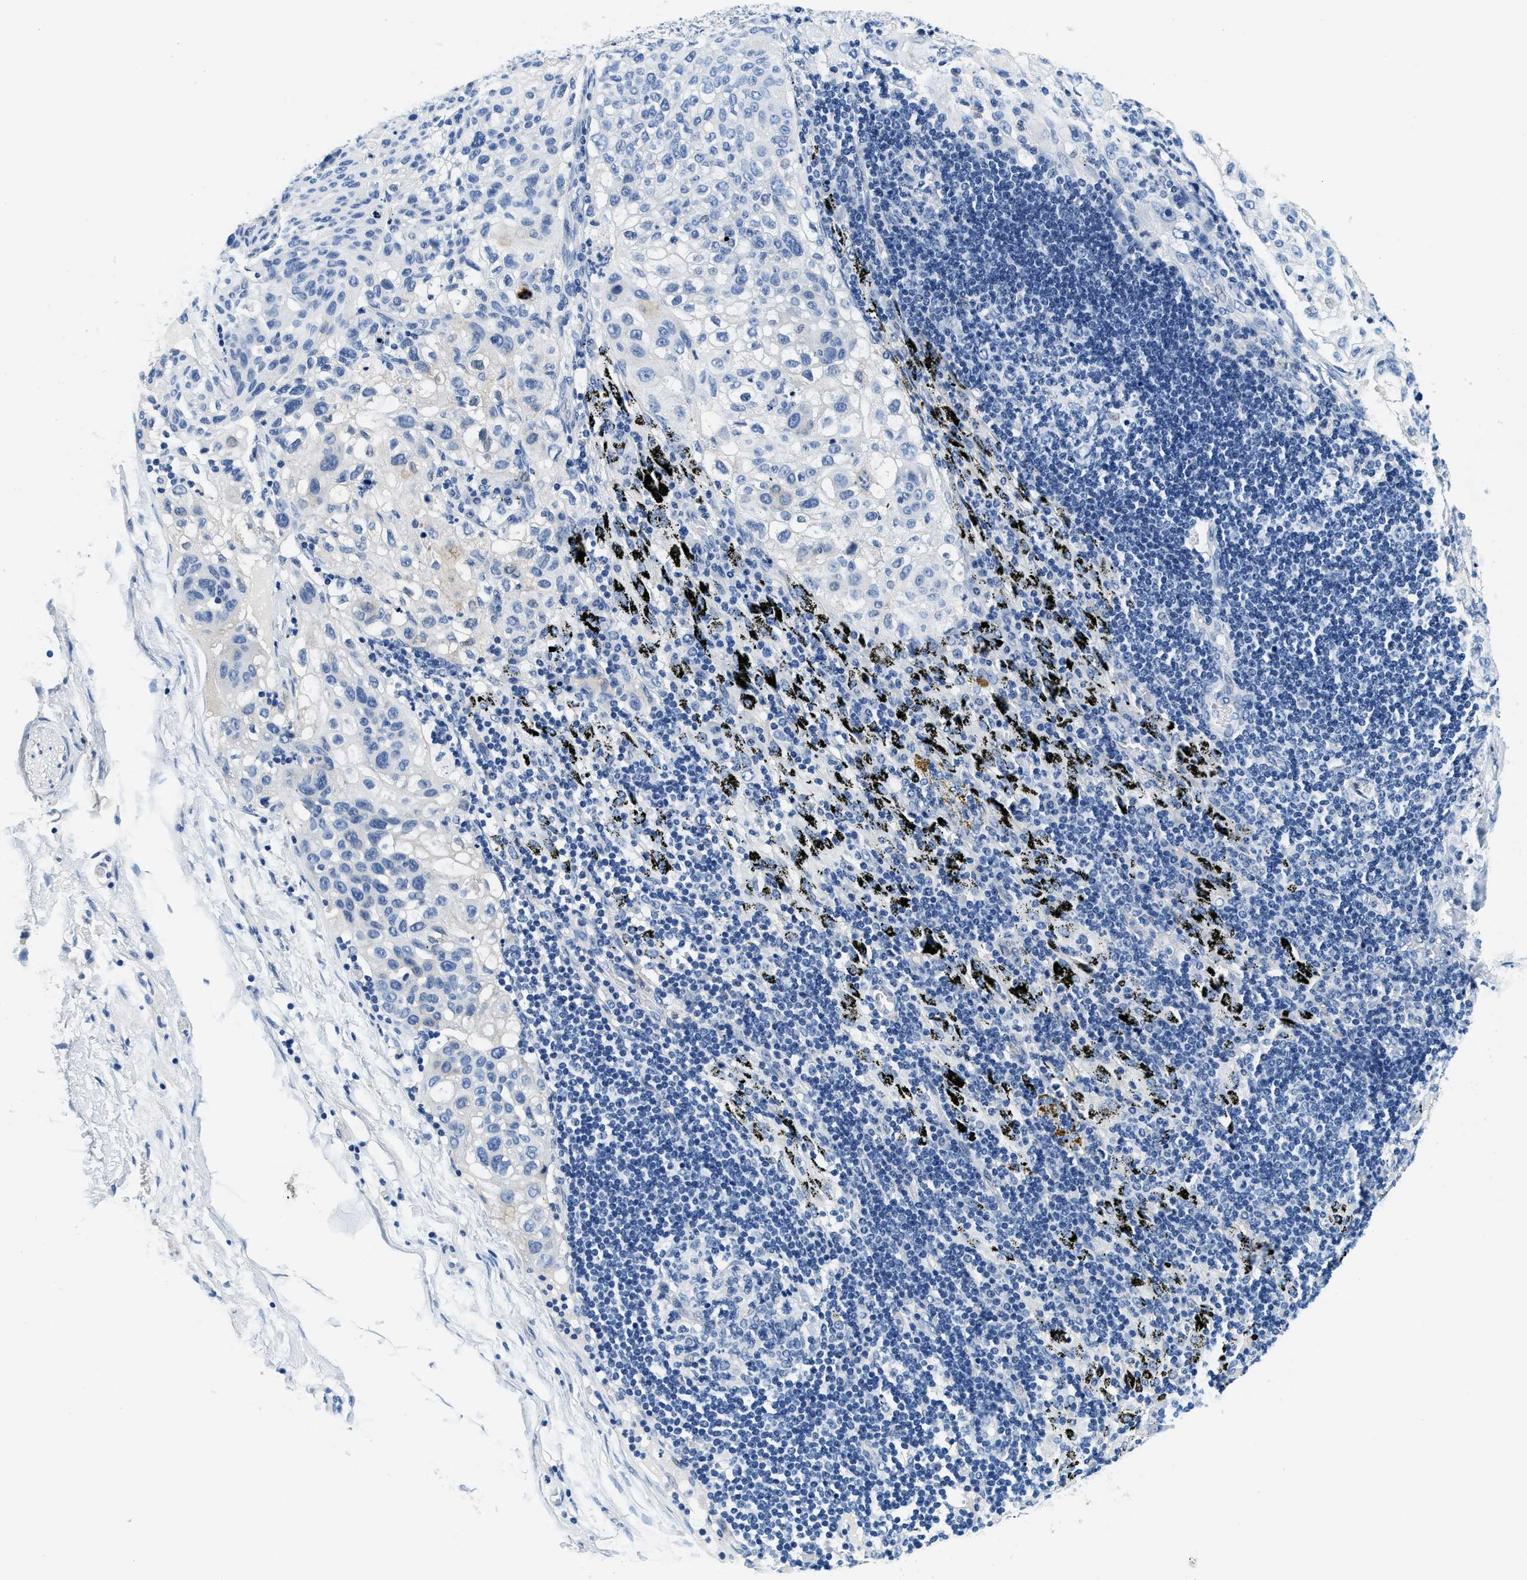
{"staining": {"intensity": "negative", "quantity": "none", "location": "none"}, "tissue": "lung cancer", "cell_type": "Tumor cells", "image_type": "cancer", "snomed": [{"axis": "morphology", "description": "Inflammation, NOS"}, {"axis": "morphology", "description": "Squamous cell carcinoma, NOS"}, {"axis": "topography", "description": "Lymph node"}, {"axis": "topography", "description": "Soft tissue"}, {"axis": "topography", "description": "Lung"}], "caption": "The micrograph shows no significant staining in tumor cells of lung cancer.", "gene": "GSTM3", "patient": {"sex": "male", "age": 66}}